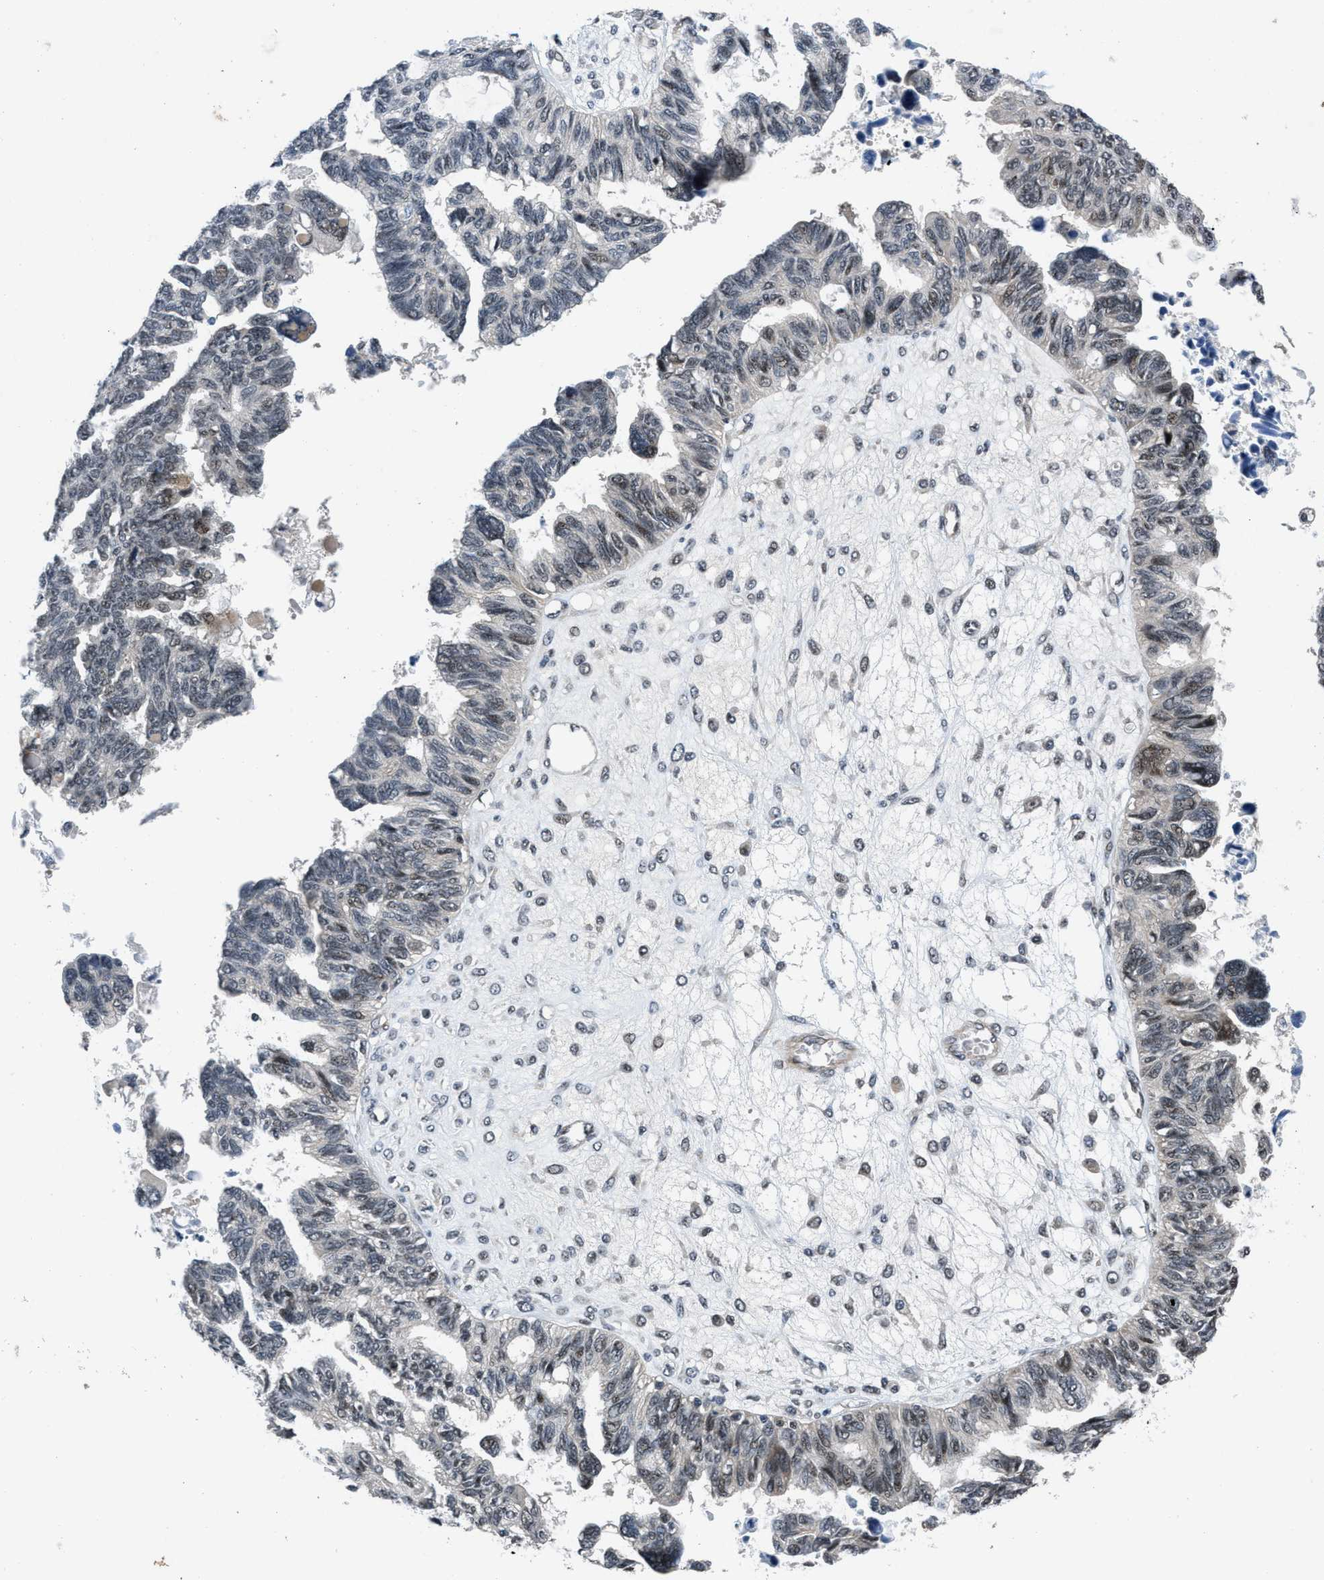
{"staining": {"intensity": "moderate", "quantity": "25%-75%", "location": "nuclear"}, "tissue": "ovarian cancer", "cell_type": "Tumor cells", "image_type": "cancer", "snomed": [{"axis": "morphology", "description": "Cystadenocarcinoma, serous, NOS"}, {"axis": "topography", "description": "Ovary"}], "caption": "Moderate nuclear expression for a protein is identified in approximately 25%-75% of tumor cells of ovarian cancer (serous cystadenocarcinoma) using immunohistochemistry (IHC).", "gene": "SETD5", "patient": {"sex": "female", "age": 79}}